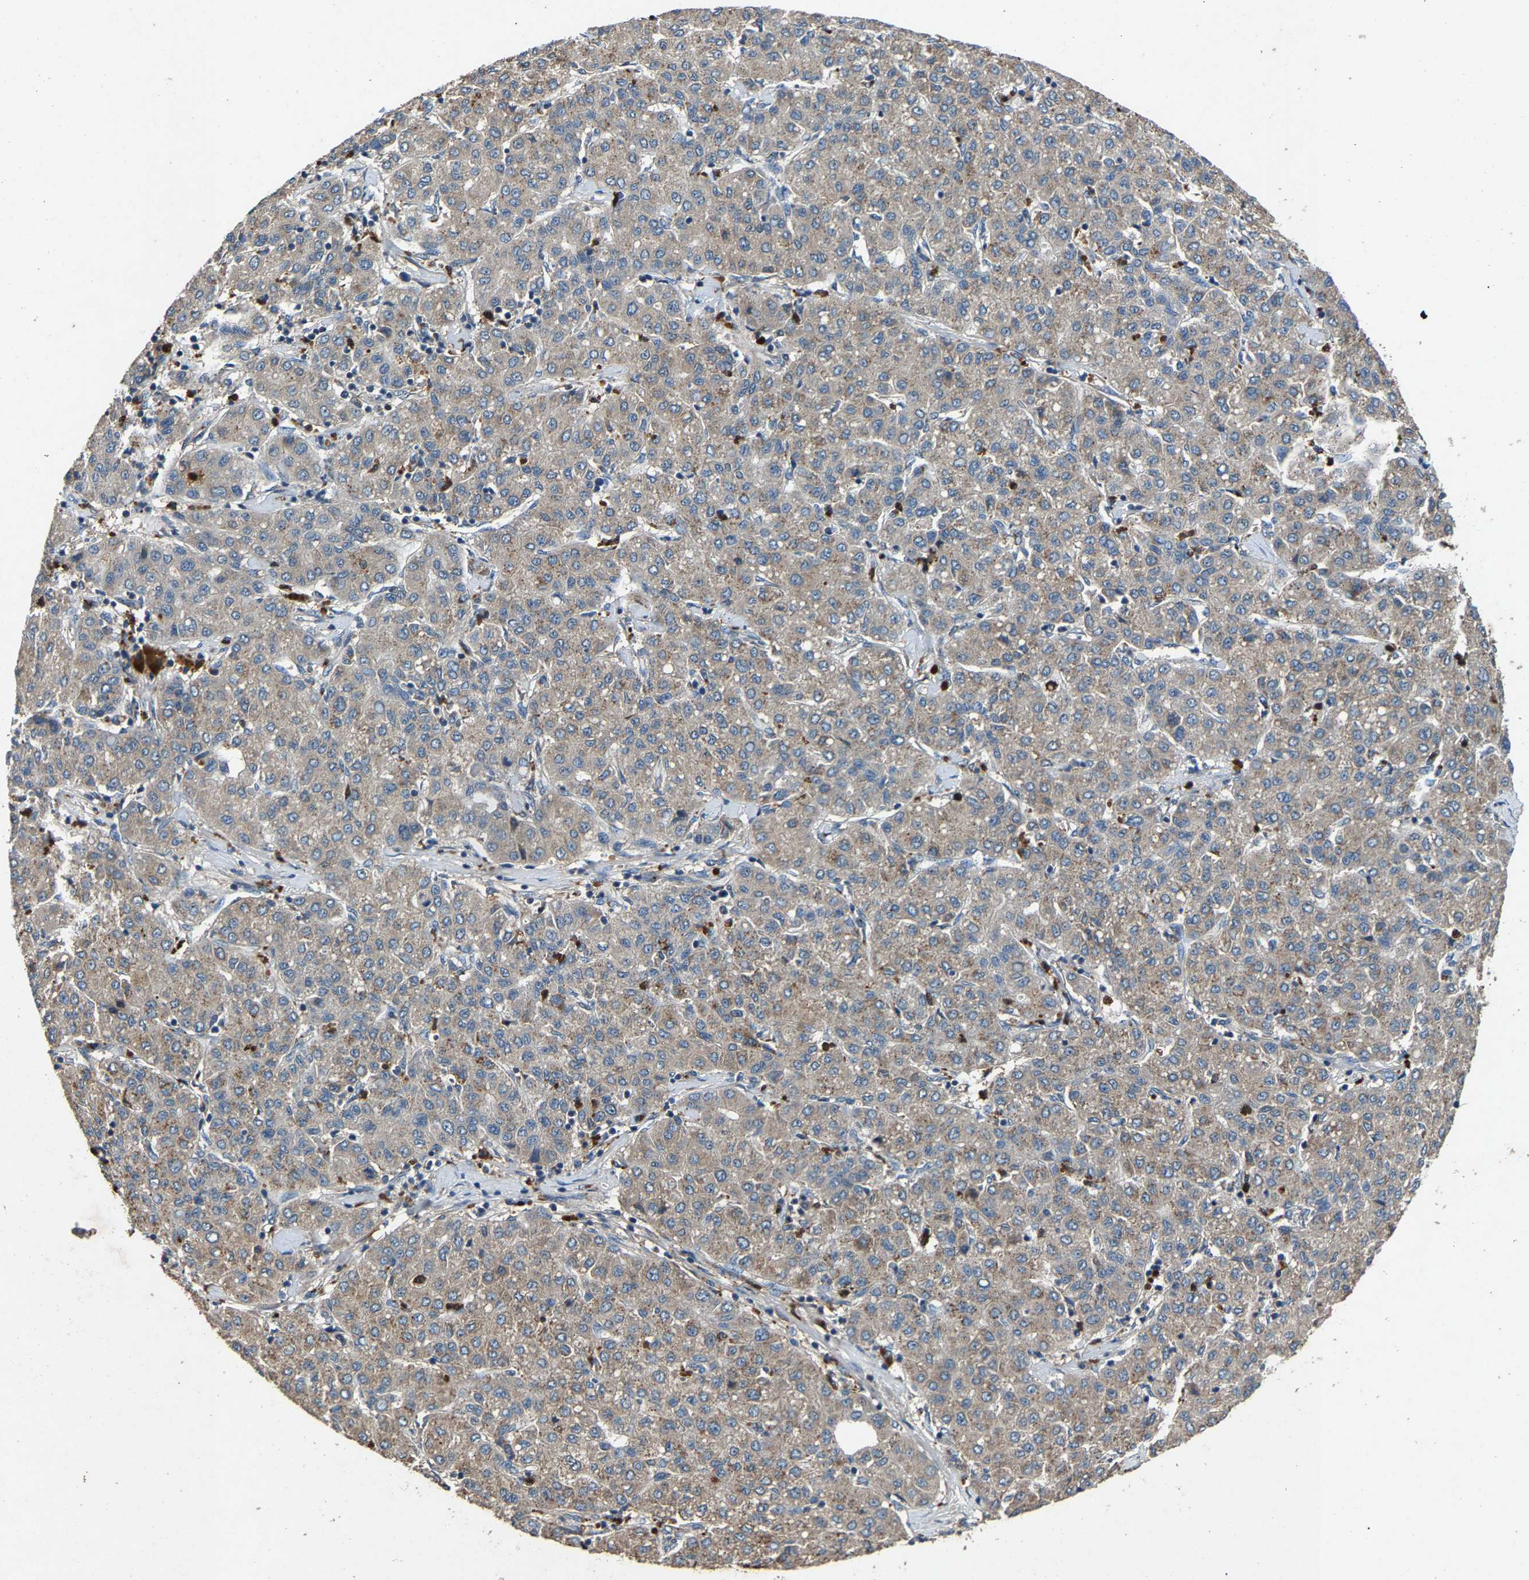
{"staining": {"intensity": "negative", "quantity": "none", "location": "none"}, "tissue": "liver cancer", "cell_type": "Tumor cells", "image_type": "cancer", "snomed": [{"axis": "morphology", "description": "Carcinoma, Hepatocellular, NOS"}, {"axis": "topography", "description": "Liver"}], "caption": "Tumor cells show no significant staining in liver cancer.", "gene": "PPID", "patient": {"sex": "male", "age": 65}}